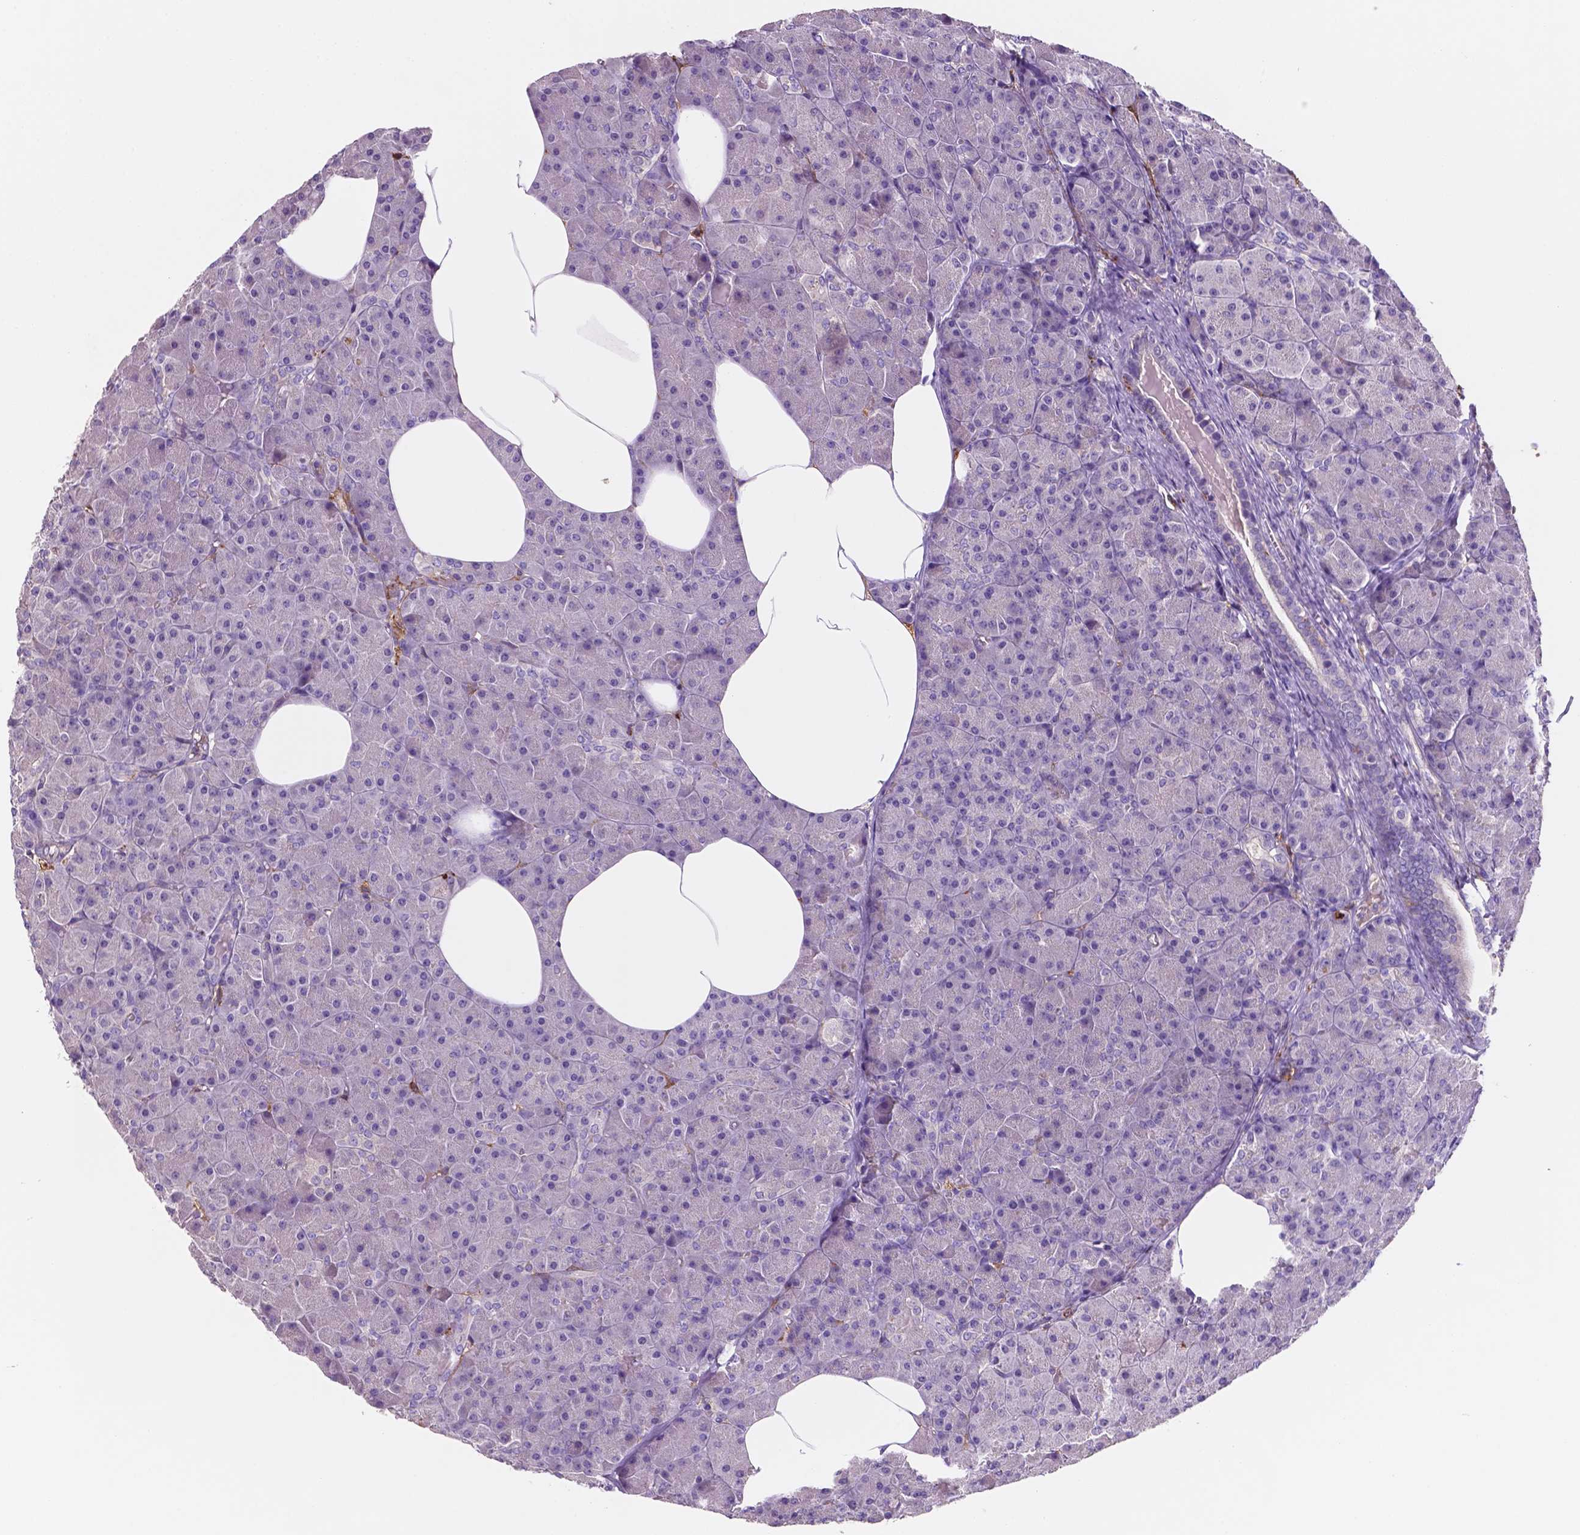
{"staining": {"intensity": "negative", "quantity": "none", "location": "none"}, "tissue": "pancreas", "cell_type": "Exocrine glandular cells", "image_type": "normal", "snomed": [{"axis": "morphology", "description": "Normal tissue, NOS"}, {"axis": "topography", "description": "Pancreas"}], "caption": "Exocrine glandular cells show no significant protein expression in benign pancreas. The staining was performed using DAB to visualize the protein expression in brown, while the nuclei were stained in blue with hematoxylin (Magnification: 20x).", "gene": "MKRN2OS", "patient": {"sex": "female", "age": 45}}